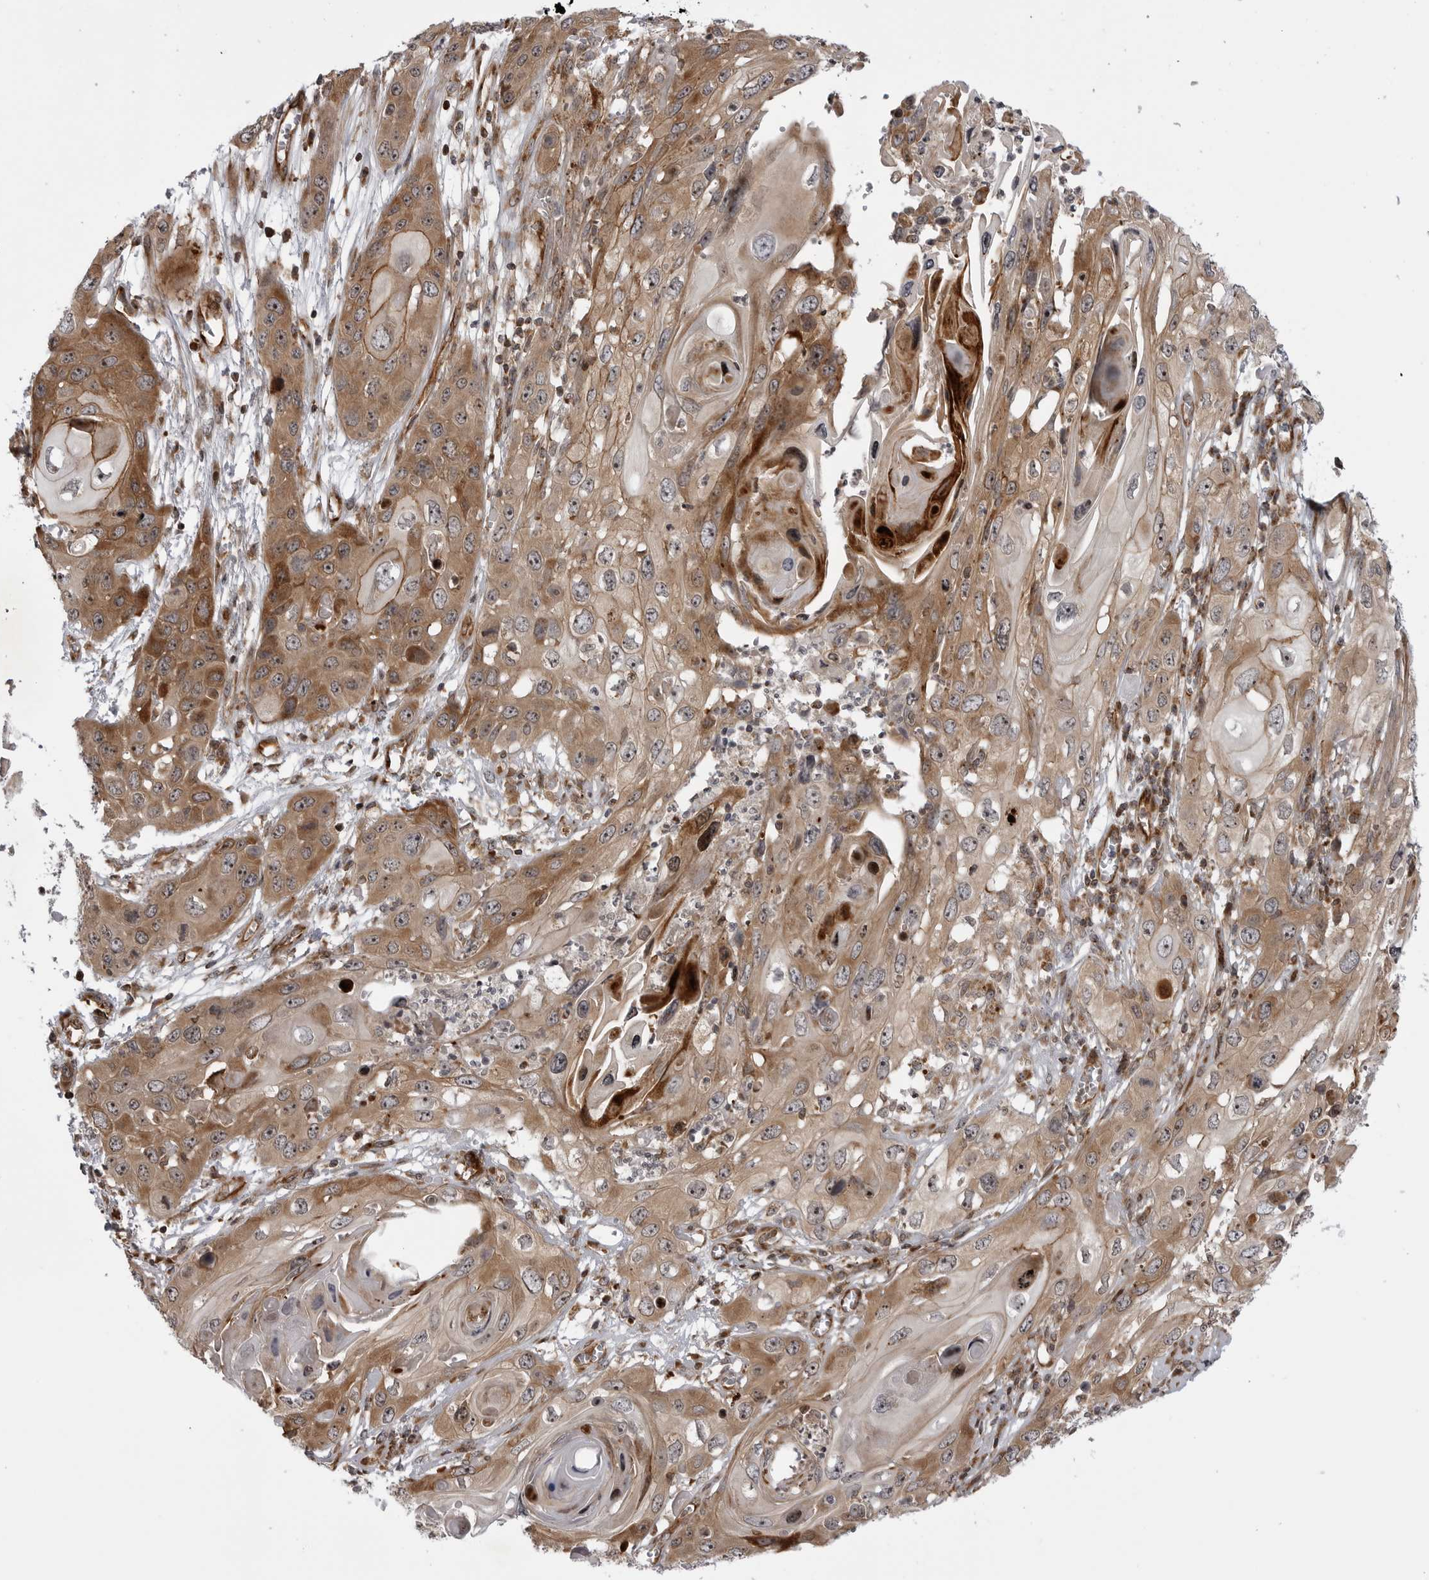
{"staining": {"intensity": "moderate", "quantity": ">75%", "location": "cytoplasmic/membranous,nuclear"}, "tissue": "skin cancer", "cell_type": "Tumor cells", "image_type": "cancer", "snomed": [{"axis": "morphology", "description": "Squamous cell carcinoma, NOS"}, {"axis": "topography", "description": "Skin"}], "caption": "The immunohistochemical stain labels moderate cytoplasmic/membranous and nuclear expression in tumor cells of squamous cell carcinoma (skin) tissue. Immunohistochemistry (ihc) stains the protein of interest in brown and the nuclei are stained blue.", "gene": "ABL1", "patient": {"sex": "male", "age": 55}}